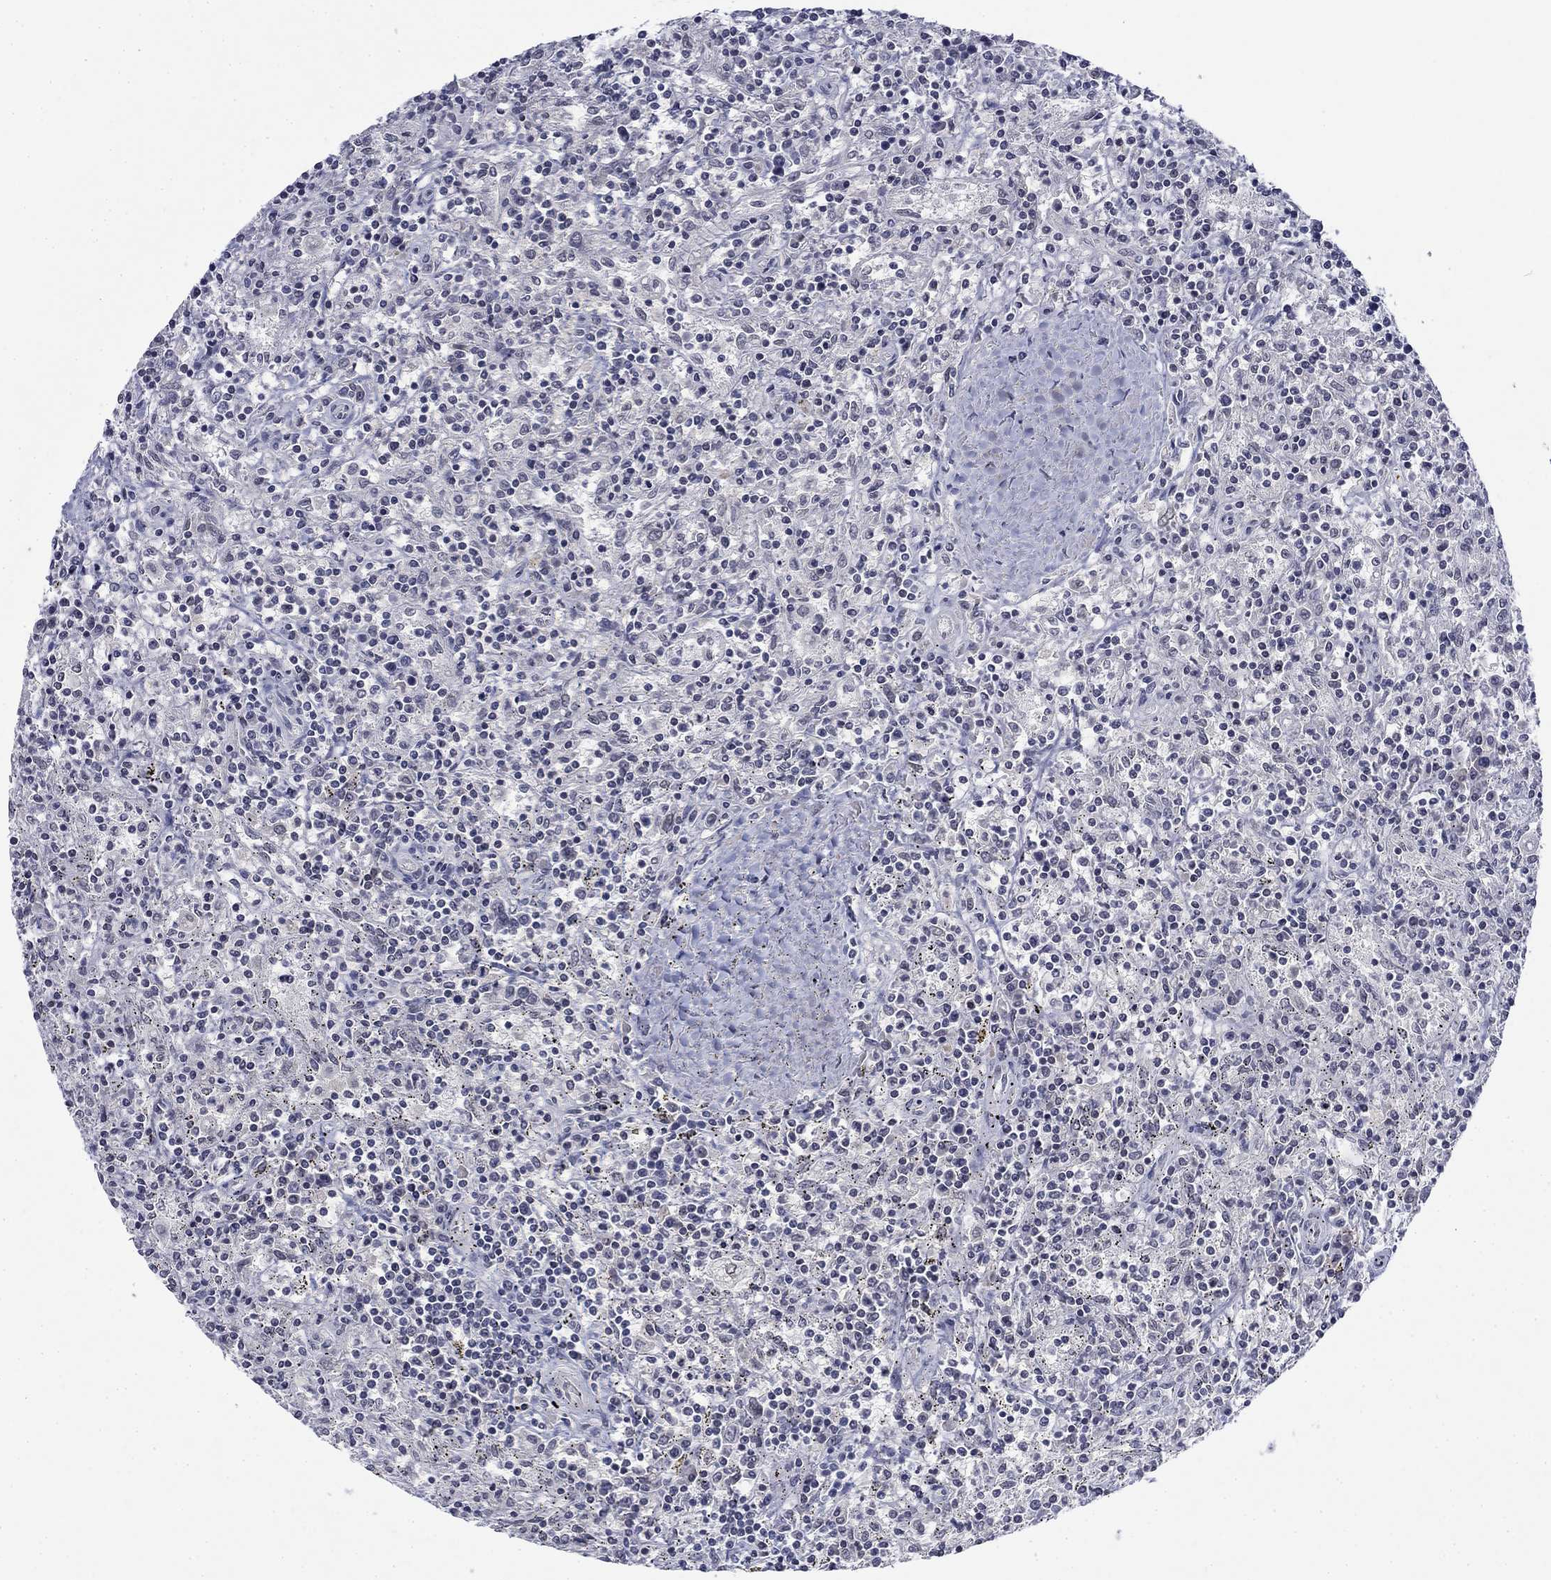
{"staining": {"intensity": "negative", "quantity": "none", "location": "none"}, "tissue": "lymphoma", "cell_type": "Tumor cells", "image_type": "cancer", "snomed": [{"axis": "morphology", "description": "Malignant lymphoma, non-Hodgkin's type, Low grade"}, {"axis": "topography", "description": "Spleen"}], "caption": "The micrograph demonstrates no significant staining in tumor cells of malignant lymphoma, non-Hodgkin's type (low-grade).", "gene": "TOR1AIP1", "patient": {"sex": "male", "age": 62}}